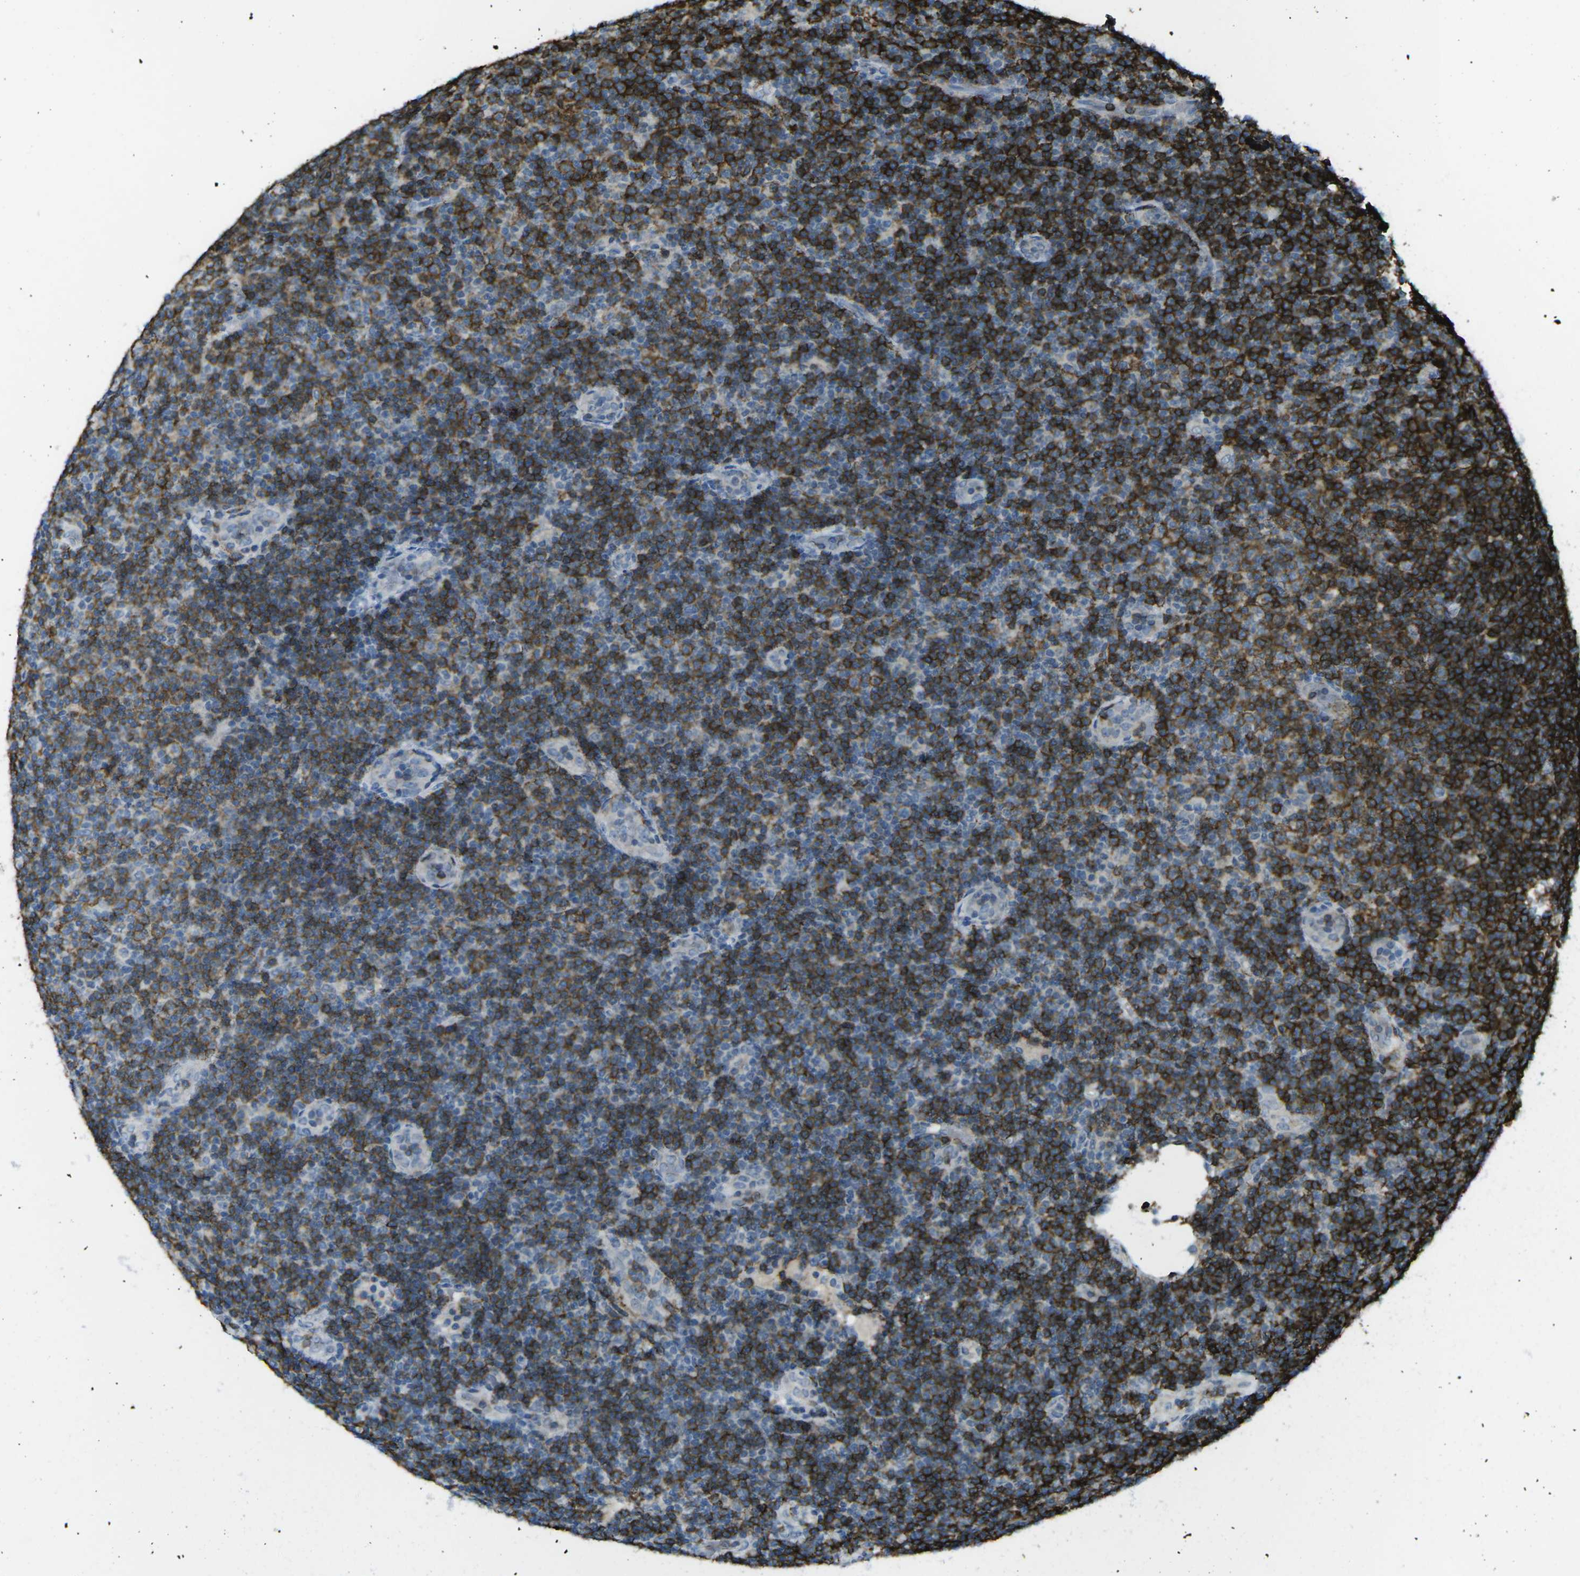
{"staining": {"intensity": "strong", "quantity": "25%-75%", "location": "cytoplasmic/membranous"}, "tissue": "lymphoma", "cell_type": "Tumor cells", "image_type": "cancer", "snomed": [{"axis": "morphology", "description": "Malignant lymphoma, non-Hodgkin's type, Low grade"}, {"axis": "topography", "description": "Lymph node"}], "caption": "Approximately 25%-75% of tumor cells in lymphoma reveal strong cytoplasmic/membranous protein positivity as visualized by brown immunohistochemical staining.", "gene": "CD19", "patient": {"sex": "male", "age": 83}}